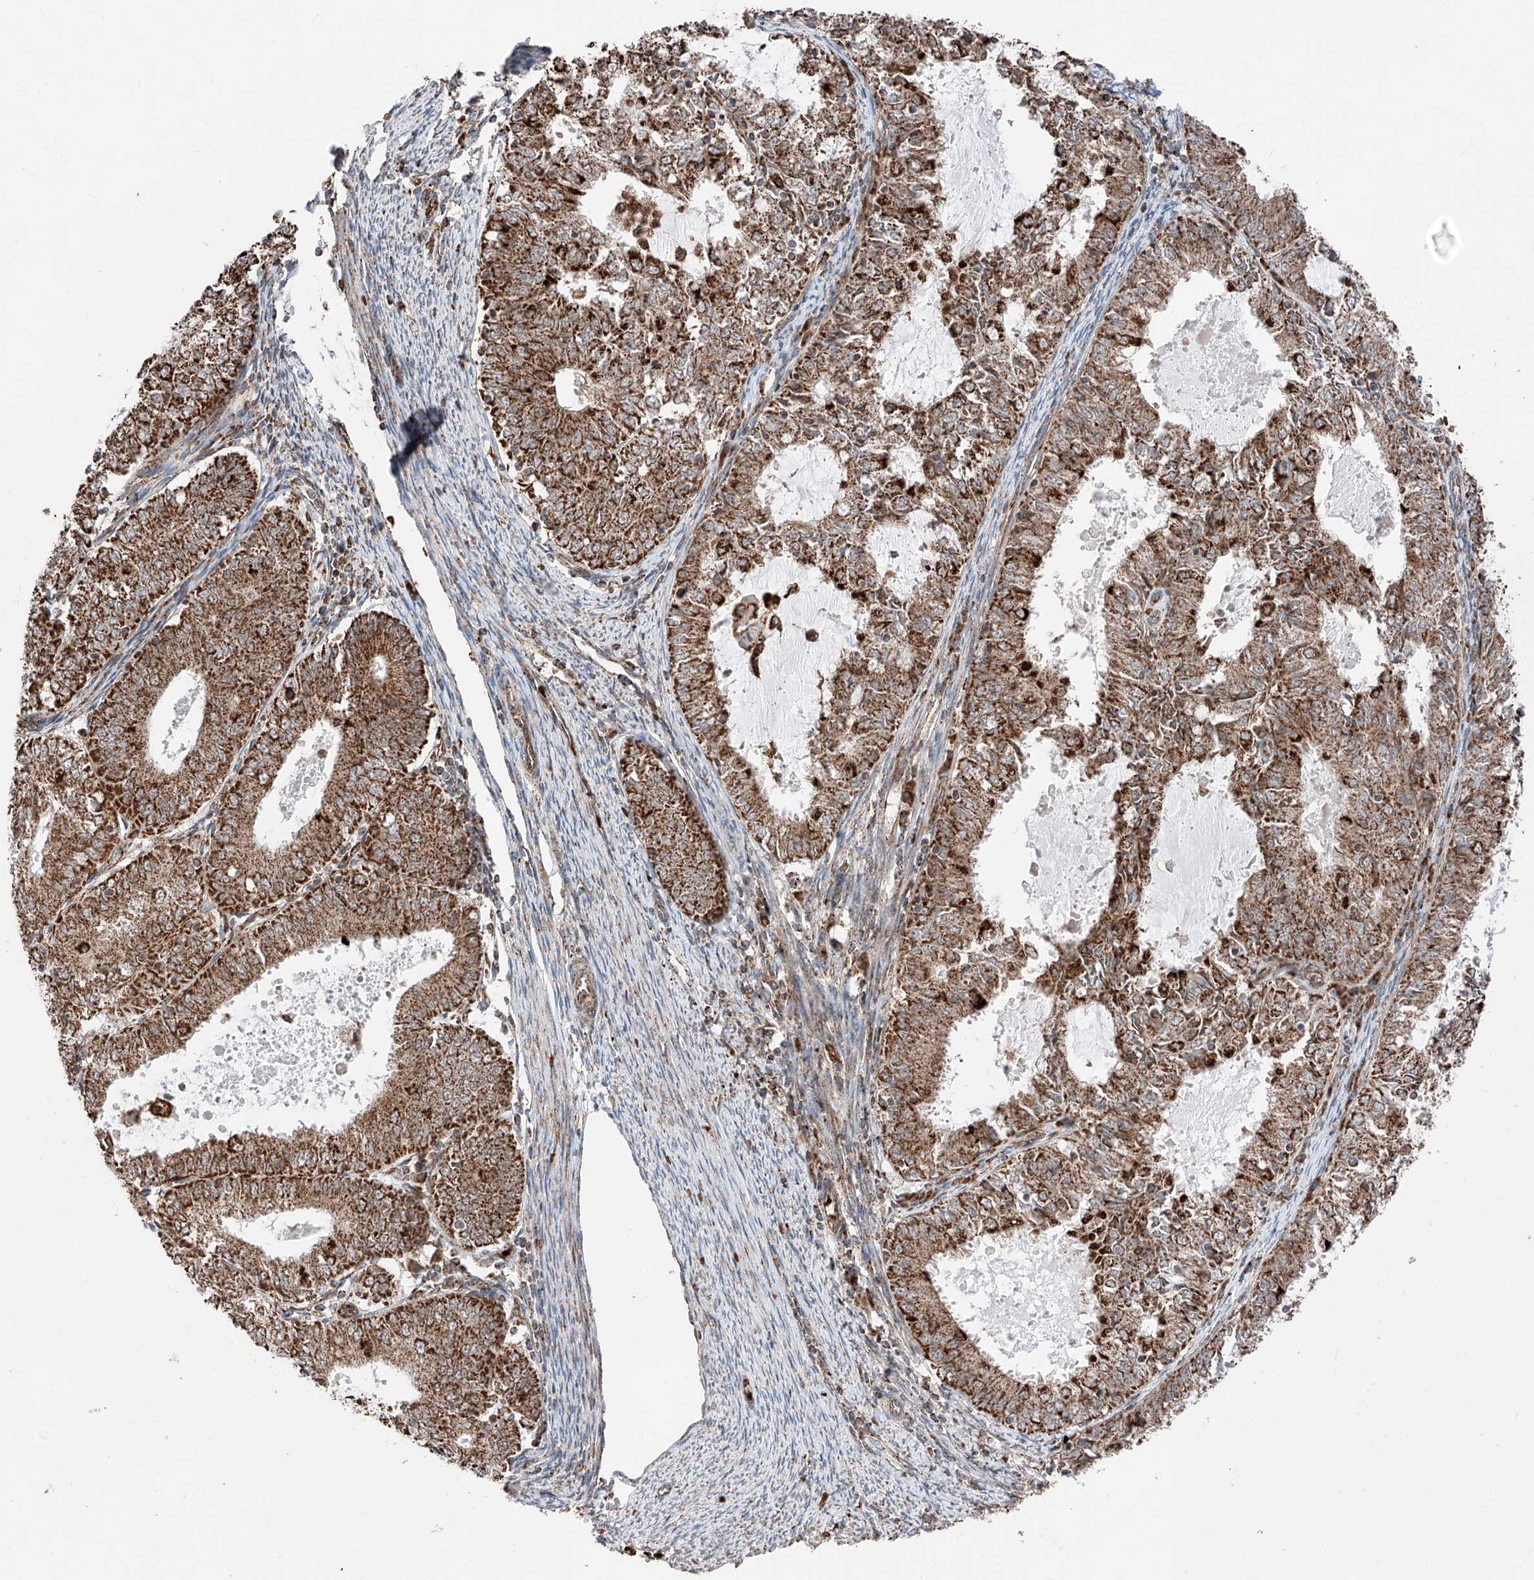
{"staining": {"intensity": "strong", "quantity": ">75%", "location": "cytoplasmic/membranous"}, "tissue": "endometrial cancer", "cell_type": "Tumor cells", "image_type": "cancer", "snomed": [{"axis": "morphology", "description": "Adenocarcinoma, NOS"}, {"axis": "topography", "description": "Endometrium"}], "caption": "Immunohistochemical staining of adenocarcinoma (endometrial) reveals high levels of strong cytoplasmic/membranous protein expression in approximately >75% of tumor cells.", "gene": "ZSCAN29", "patient": {"sex": "female", "age": 57}}